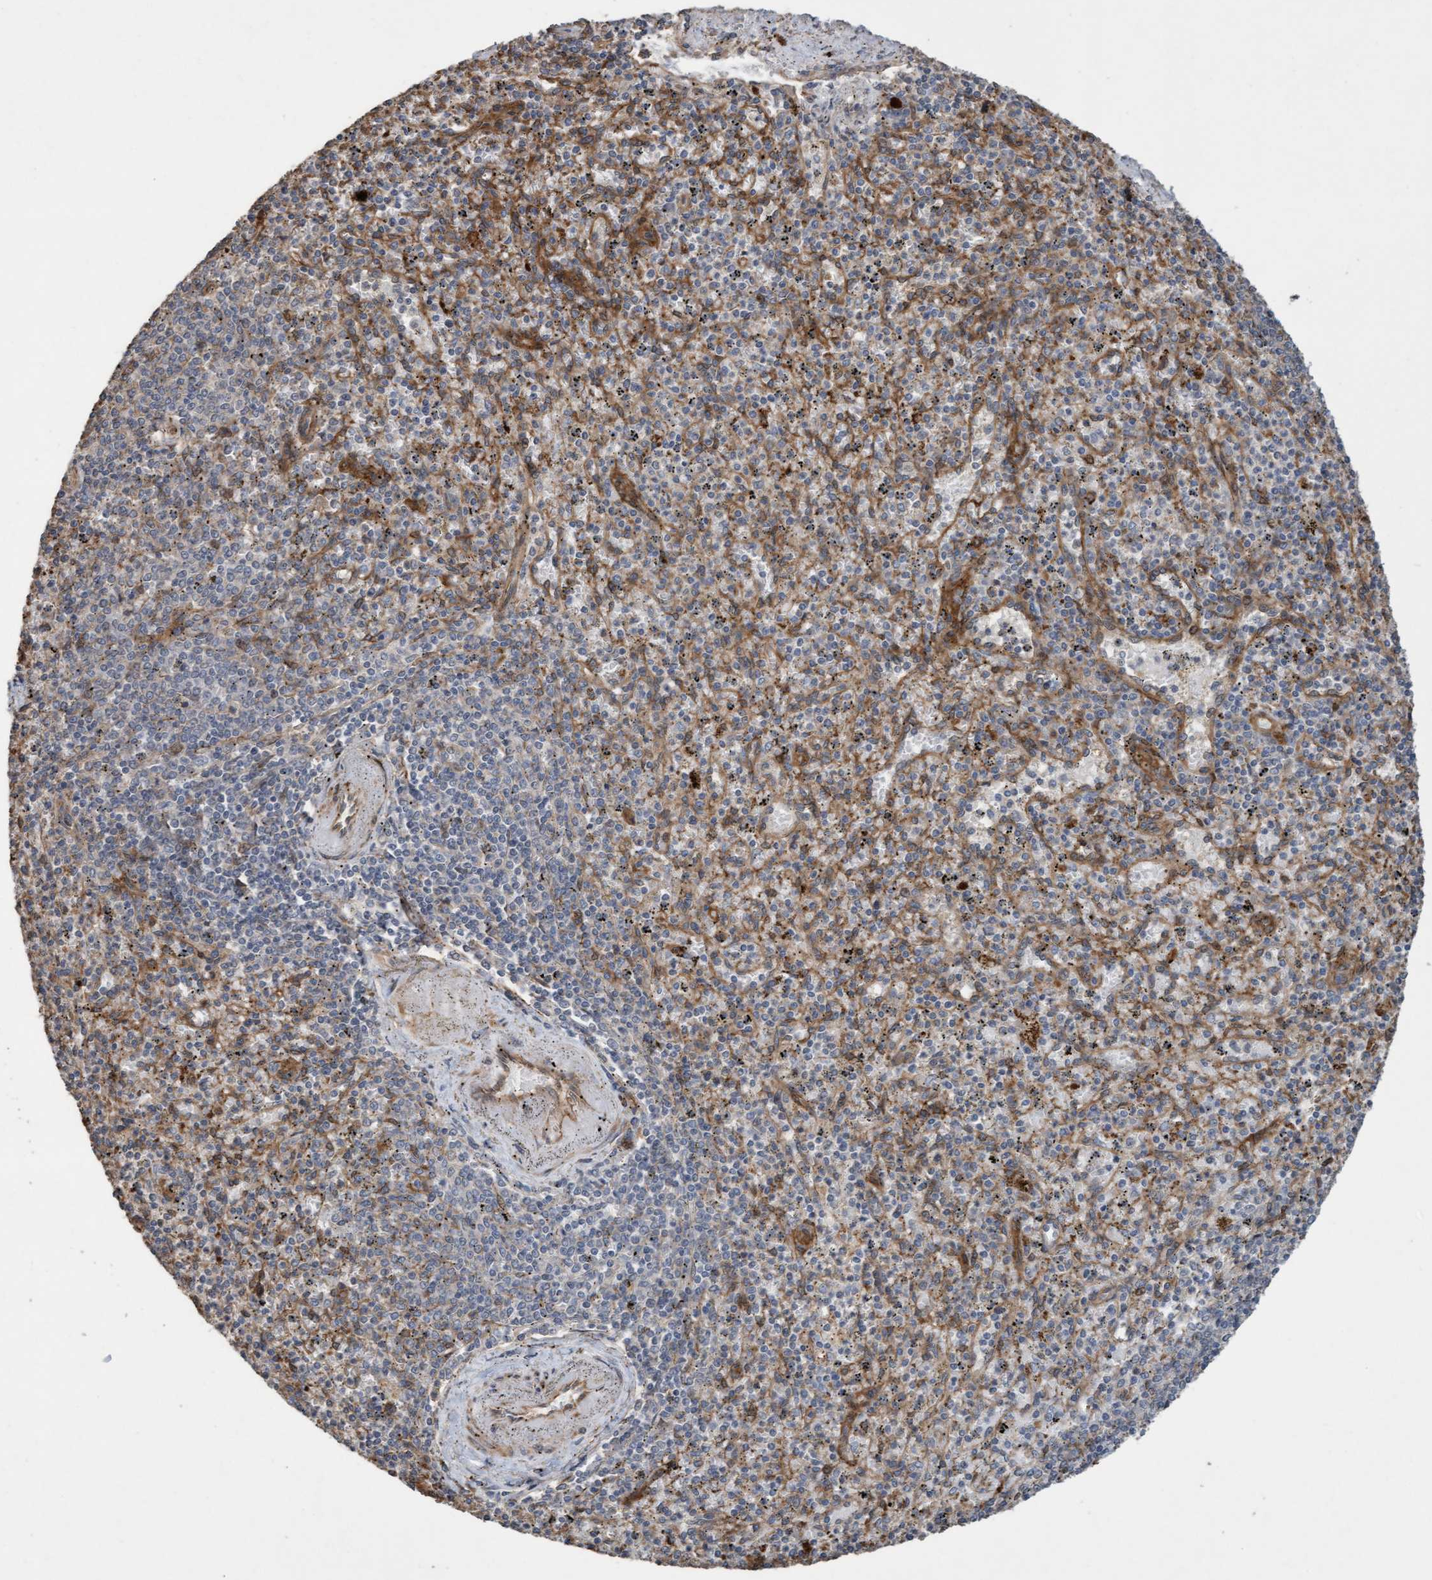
{"staining": {"intensity": "negative", "quantity": "none", "location": "none"}, "tissue": "spleen", "cell_type": "Cells in red pulp", "image_type": "normal", "snomed": [{"axis": "morphology", "description": "Normal tissue, NOS"}, {"axis": "topography", "description": "Spleen"}], "caption": "A histopathology image of spleen stained for a protein displays no brown staining in cells in red pulp.", "gene": "CDC42EP4", "patient": {"sex": "male", "age": 72}}